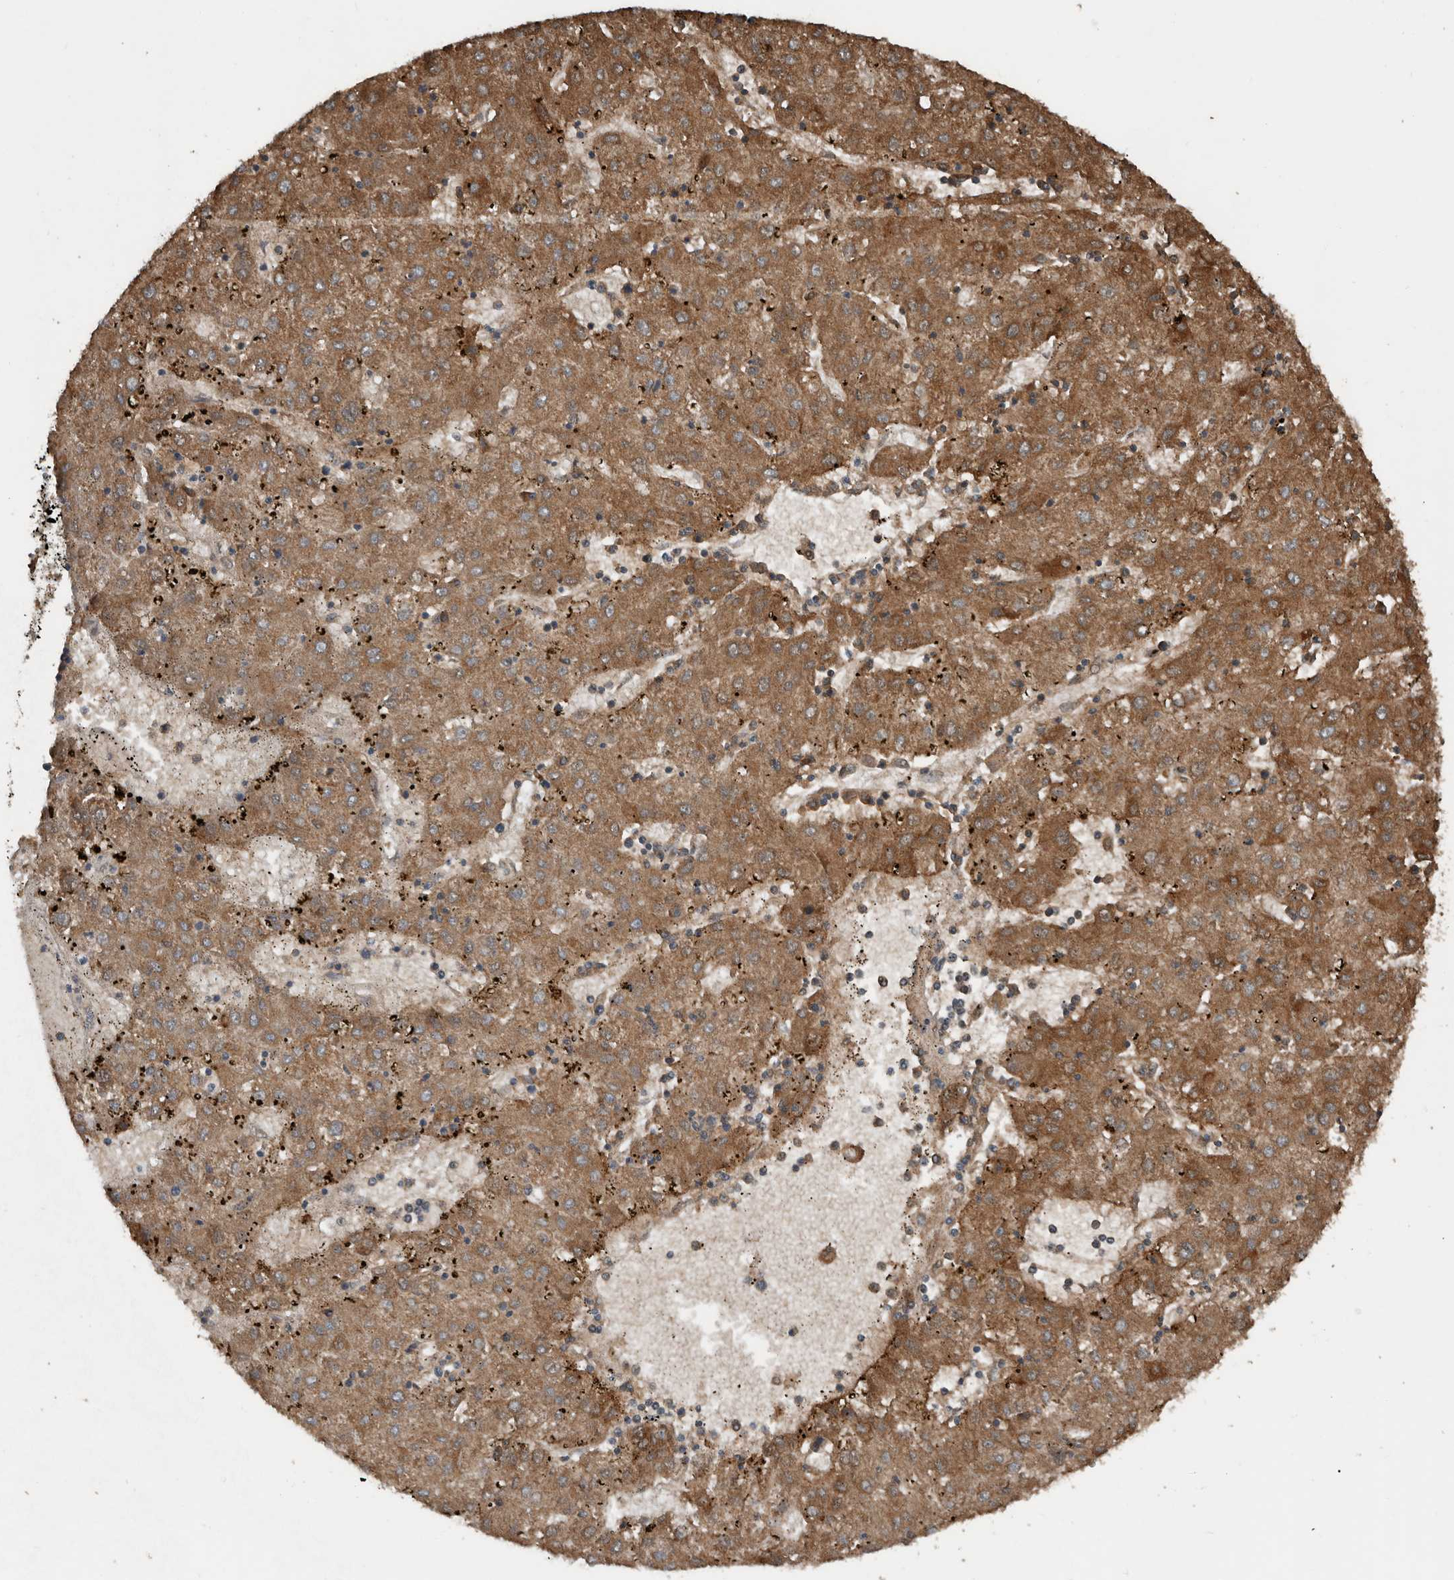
{"staining": {"intensity": "strong", "quantity": ">75%", "location": "cytoplasmic/membranous"}, "tissue": "liver cancer", "cell_type": "Tumor cells", "image_type": "cancer", "snomed": [{"axis": "morphology", "description": "Carcinoma, Hepatocellular, NOS"}, {"axis": "topography", "description": "Liver"}], "caption": "Immunohistochemical staining of liver cancer (hepatocellular carcinoma) exhibits strong cytoplasmic/membranous protein expression in approximately >75% of tumor cells.", "gene": "RNF207", "patient": {"sex": "male", "age": 72}}